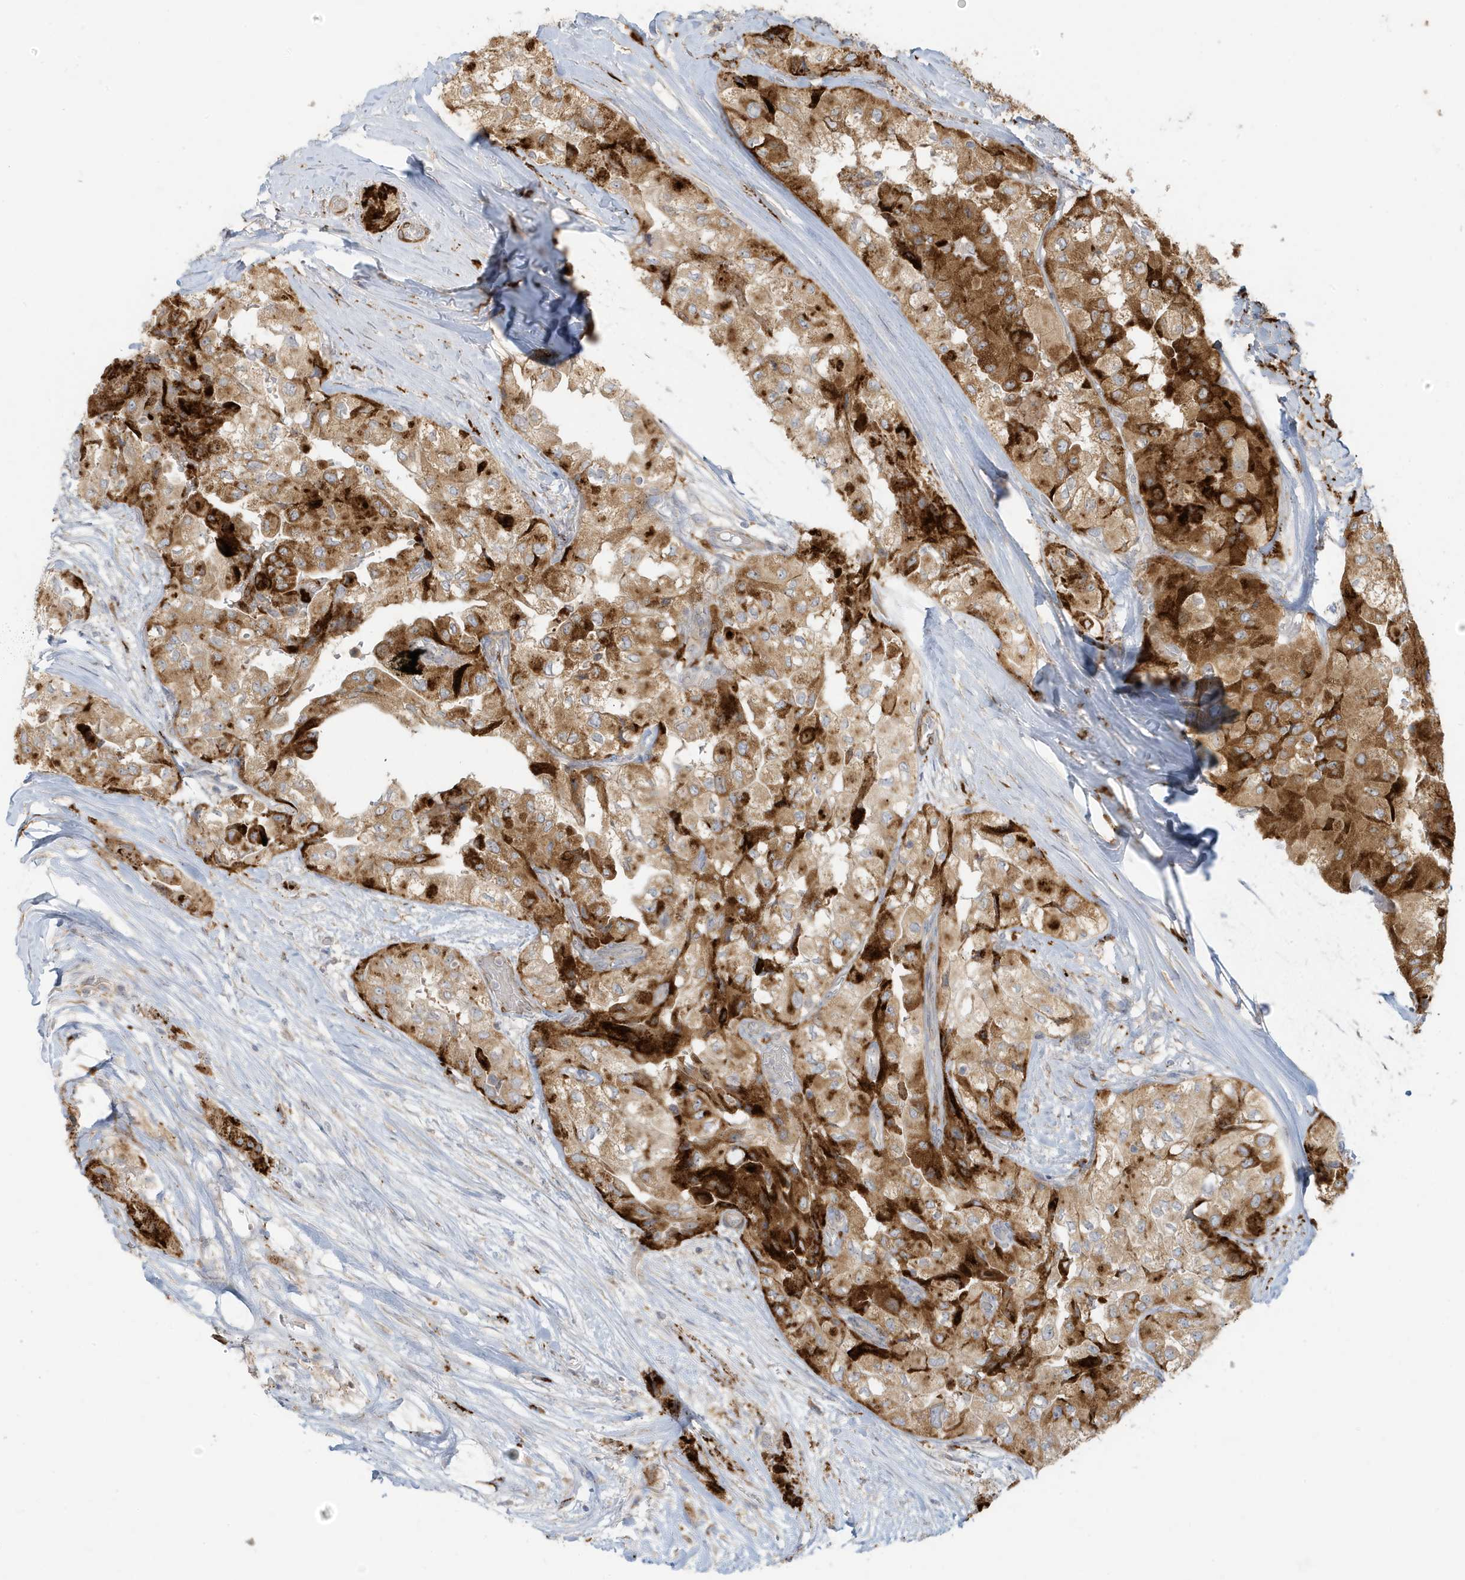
{"staining": {"intensity": "strong", "quantity": ">75%", "location": "cytoplasmic/membranous"}, "tissue": "thyroid cancer", "cell_type": "Tumor cells", "image_type": "cancer", "snomed": [{"axis": "morphology", "description": "Papillary adenocarcinoma, NOS"}, {"axis": "topography", "description": "Thyroid gland"}], "caption": "Immunohistochemical staining of thyroid cancer (papillary adenocarcinoma) exhibits high levels of strong cytoplasmic/membranous expression in approximately >75% of tumor cells. (Stains: DAB in brown, nuclei in blue, Microscopy: brightfield microscopy at high magnification).", "gene": "MCOLN1", "patient": {"sex": "female", "age": 59}}